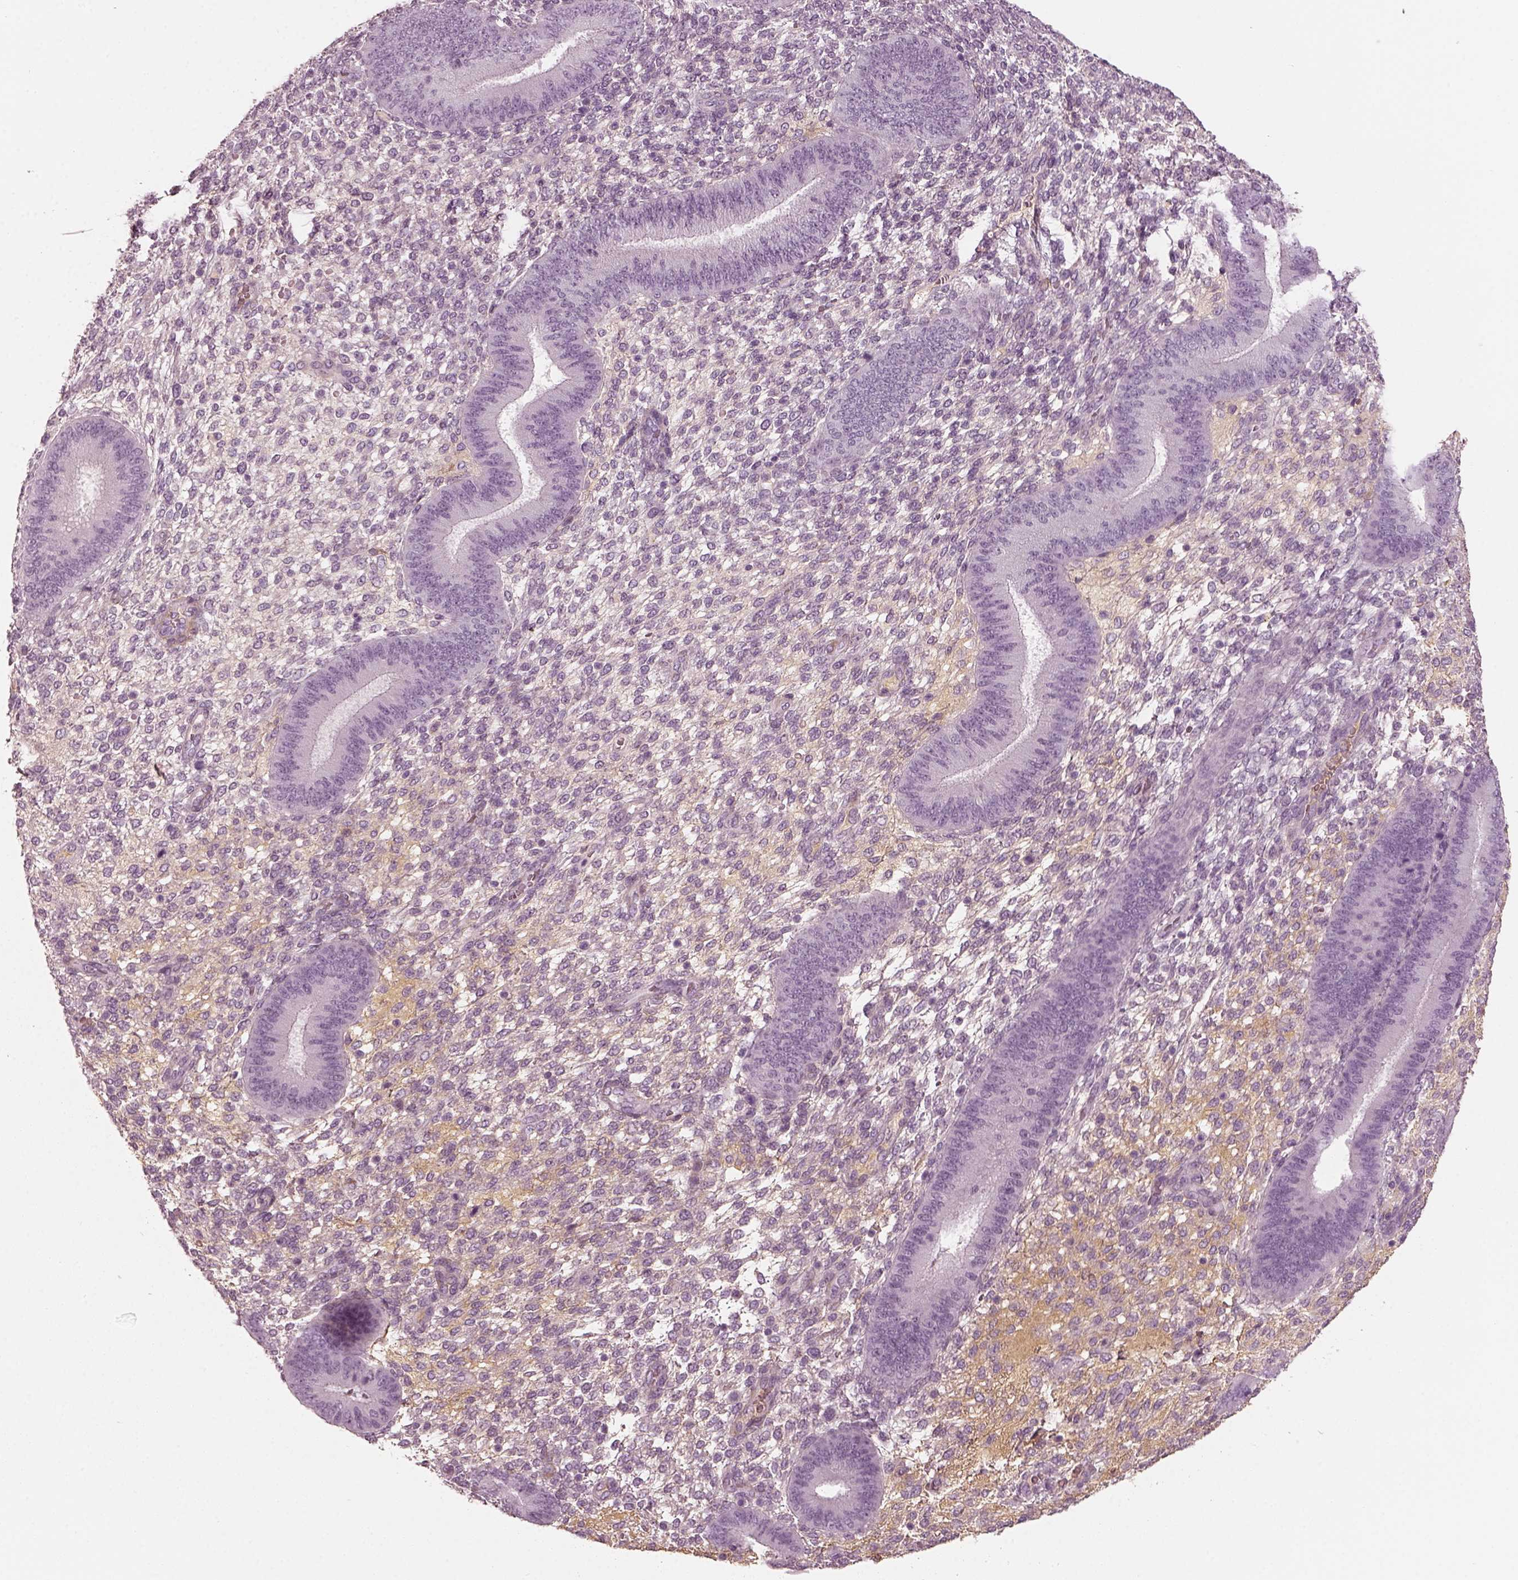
{"staining": {"intensity": "weak", "quantity": "<25%", "location": "cytoplasmic/membranous"}, "tissue": "endometrium", "cell_type": "Cells in endometrial stroma", "image_type": "normal", "snomed": [{"axis": "morphology", "description": "Normal tissue, NOS"}, {"axis": "topography", "description": "Endometrium"}], "caption": "An IHC image of unremarkable endometrium is shown. There is no staining in cells in endometrial stroma of endometrium. (DAB (3,3'-diaminobenzidine) IHC, high magnification).", "gene": "TRIM69", "patient": {"sex": "female", "age": 39}}